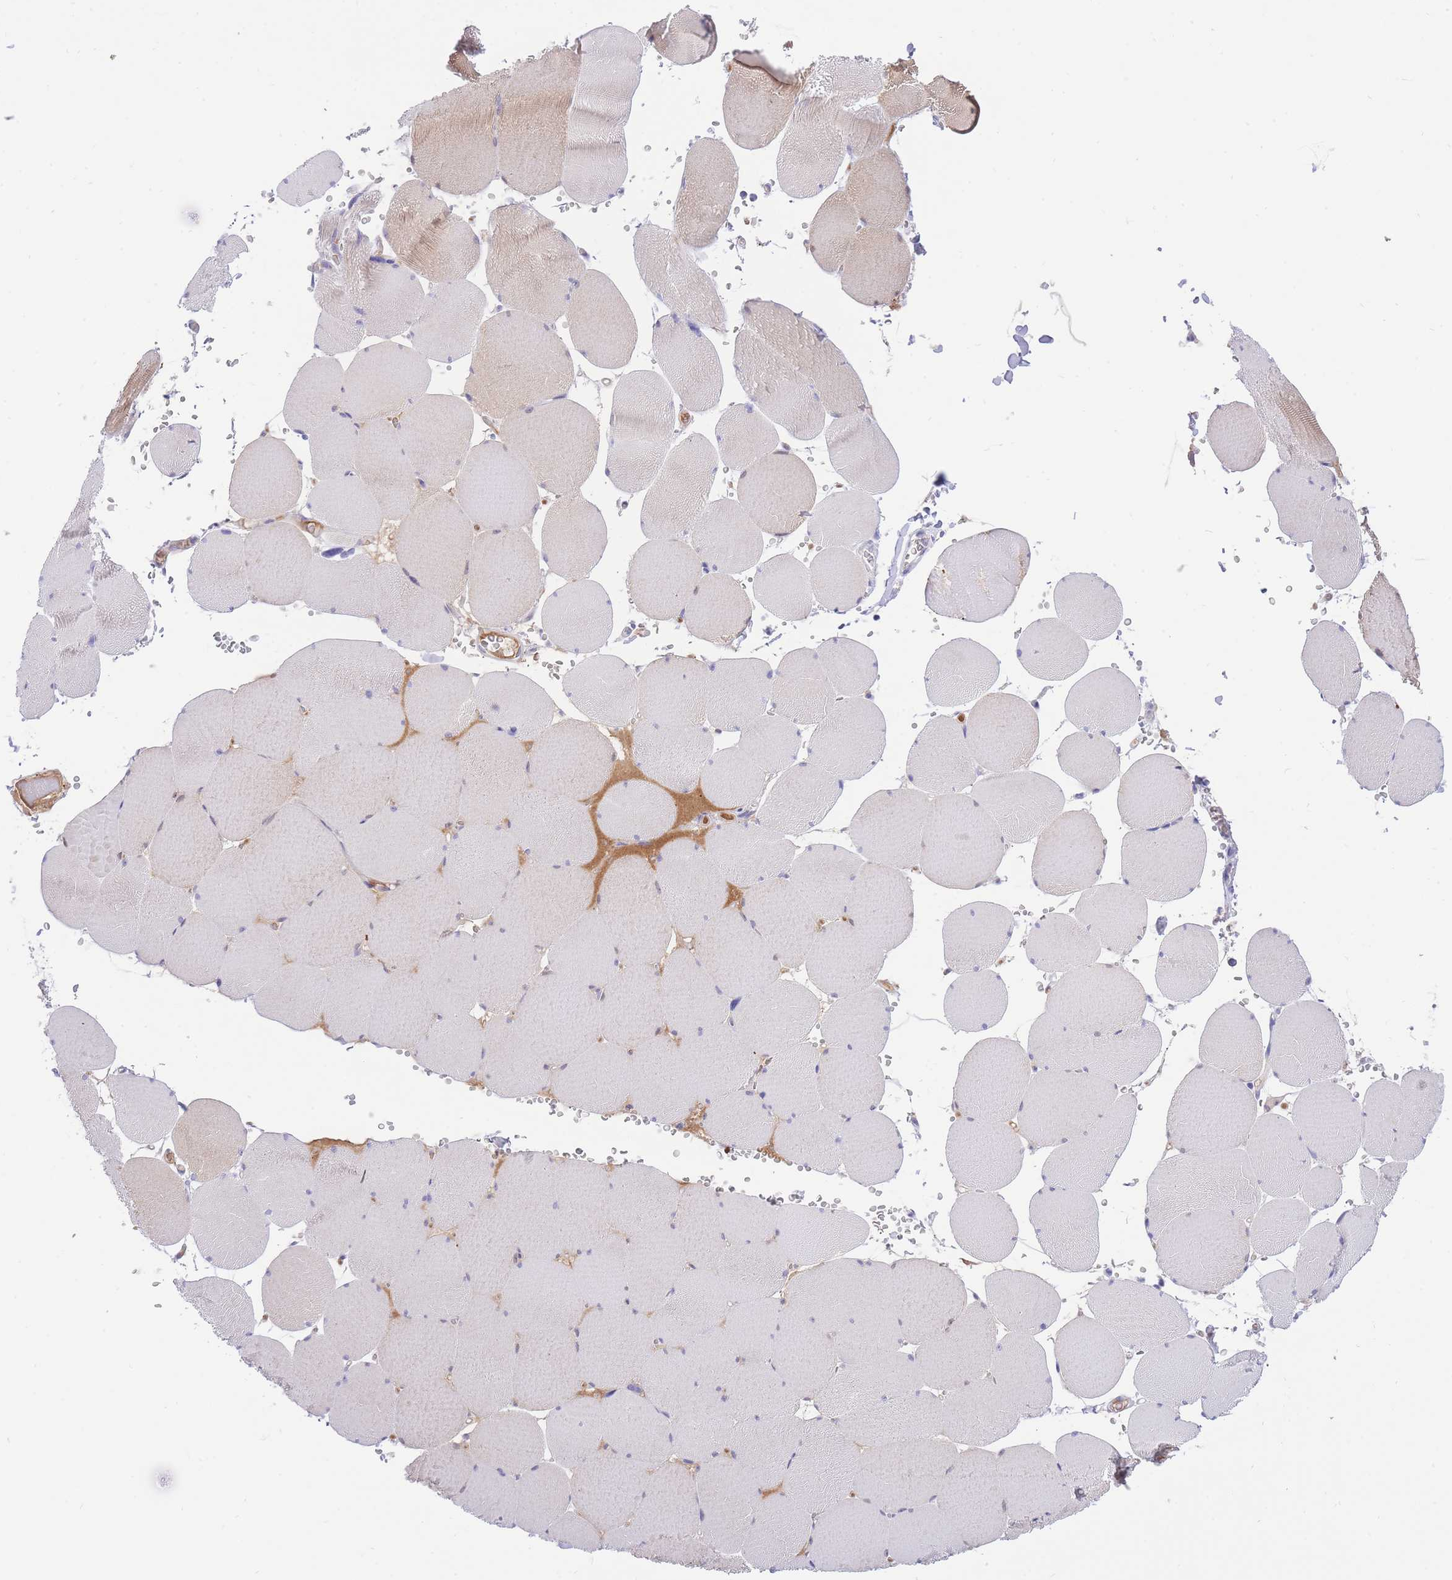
{"staining": {"intensity": "weak", "quantity": "25%-75%", "location": "cytoplasmic/membranous"}, "tissue": "skeletal muscle", "cell_type": "Myocytes", "image_type": "normal", "snomed": [{"axis": "morphology", "description": "Normal tissue, NOS"}, {"axis": "topography", "description": "Skeletal muscle"}, {"axis": "topography", "description": "Head-Neck"}], "caption": "Protein staining of benign skeletal muscle displays weak cytoplasmic/membranous staining in approximately 25%-75% of myocytes.", "gene": "HRG", "patient": {"sex": "male", "age": 66}}